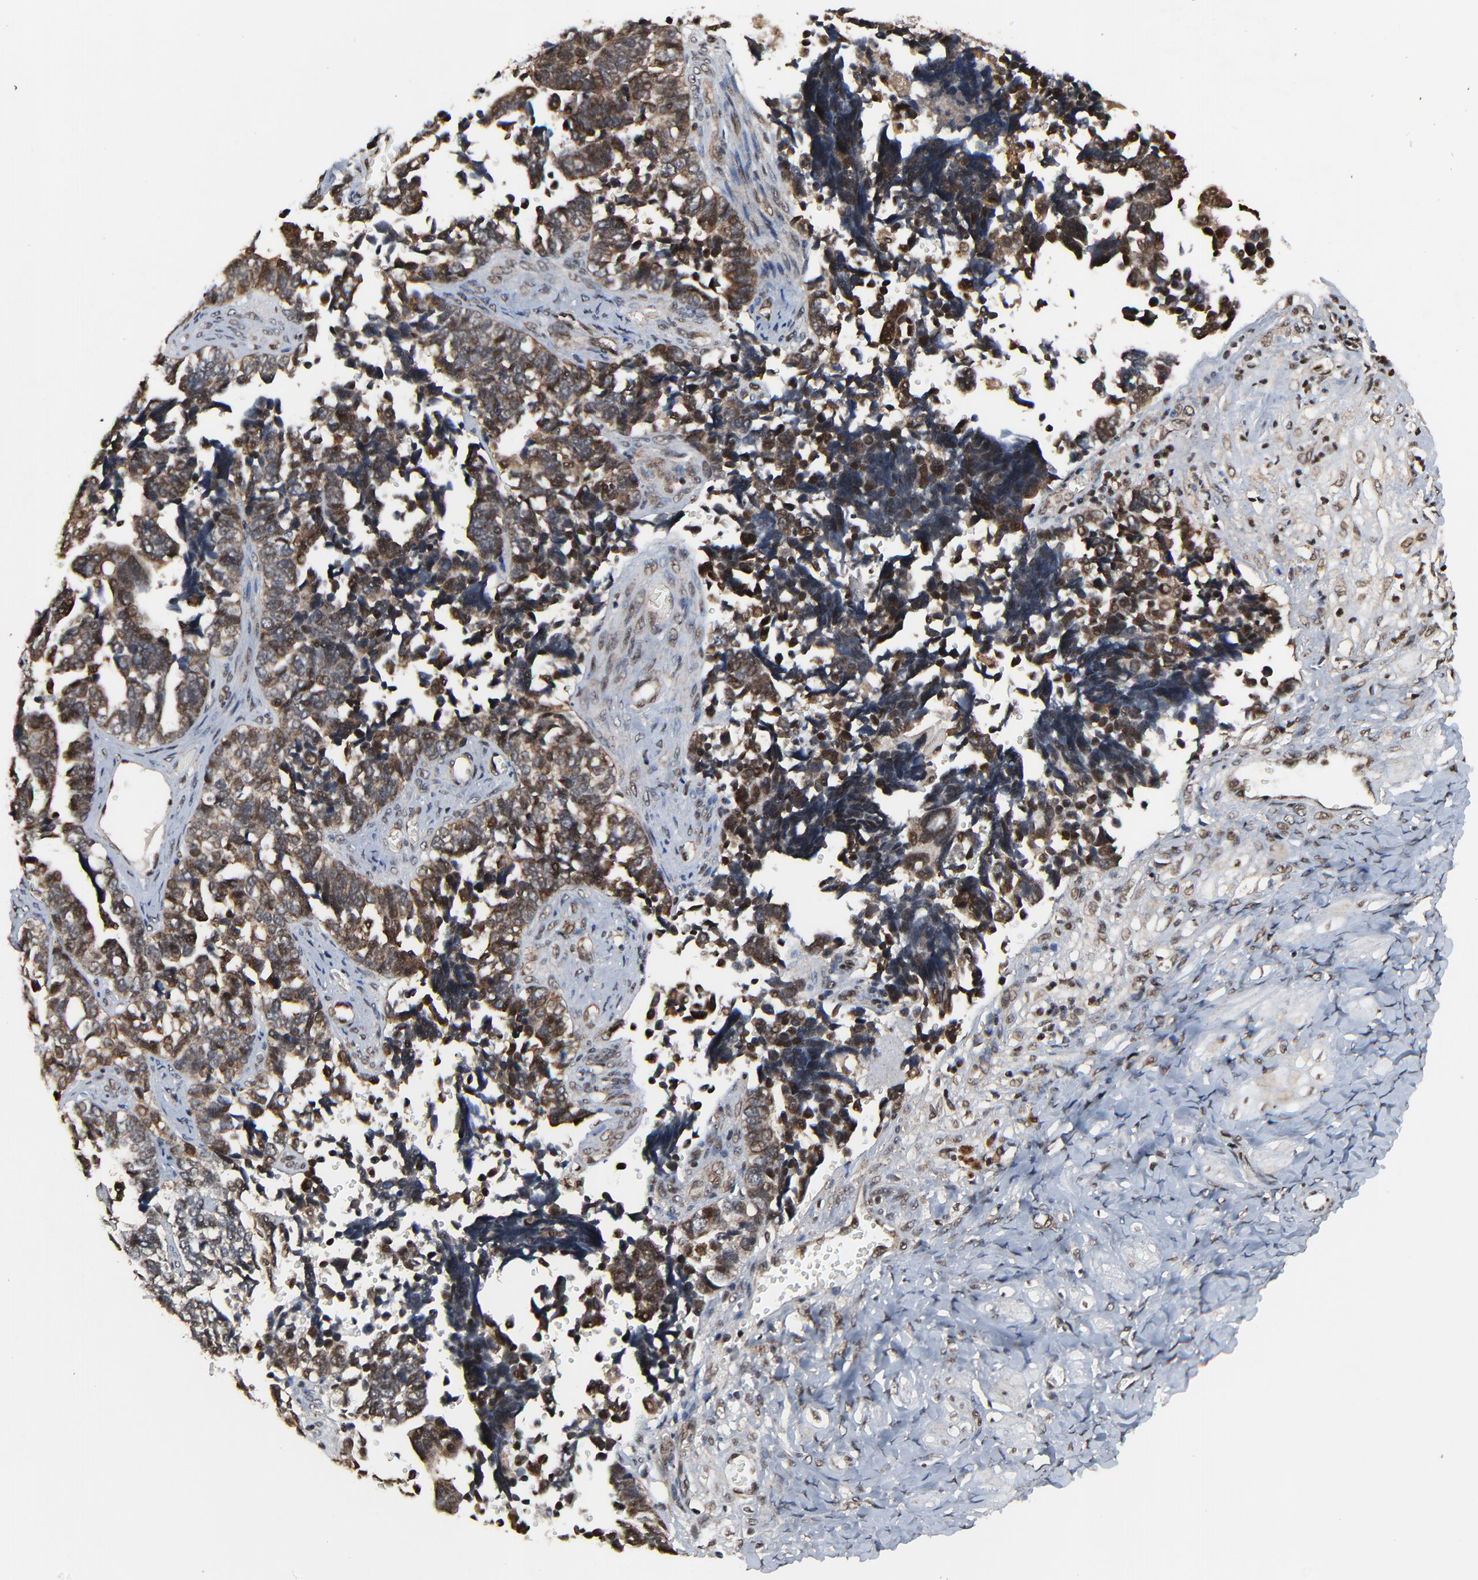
{"staining": {"intensity": "strong", "quantity": ">75%", "location": "cytoplasmic/membranous,nuclear"}, "tissue": "ovarian cancer", "cell_type": "Tumor cells", "image_type": "cancer", "snomed": [{"axis": "morphology", "description": "Cystadenocarcinoma, serous, NOS"}, {"axis": "topography", "description": "Ovary"}], "caption": "Immunohistochemical staining of ovarian cancer shows high levels of strong cytoplasmic/membranous and nuclear positivity in about >75% of tumor cells.", "gene": "RHOJ", "patient": {"sex": "female", "age": 77}}